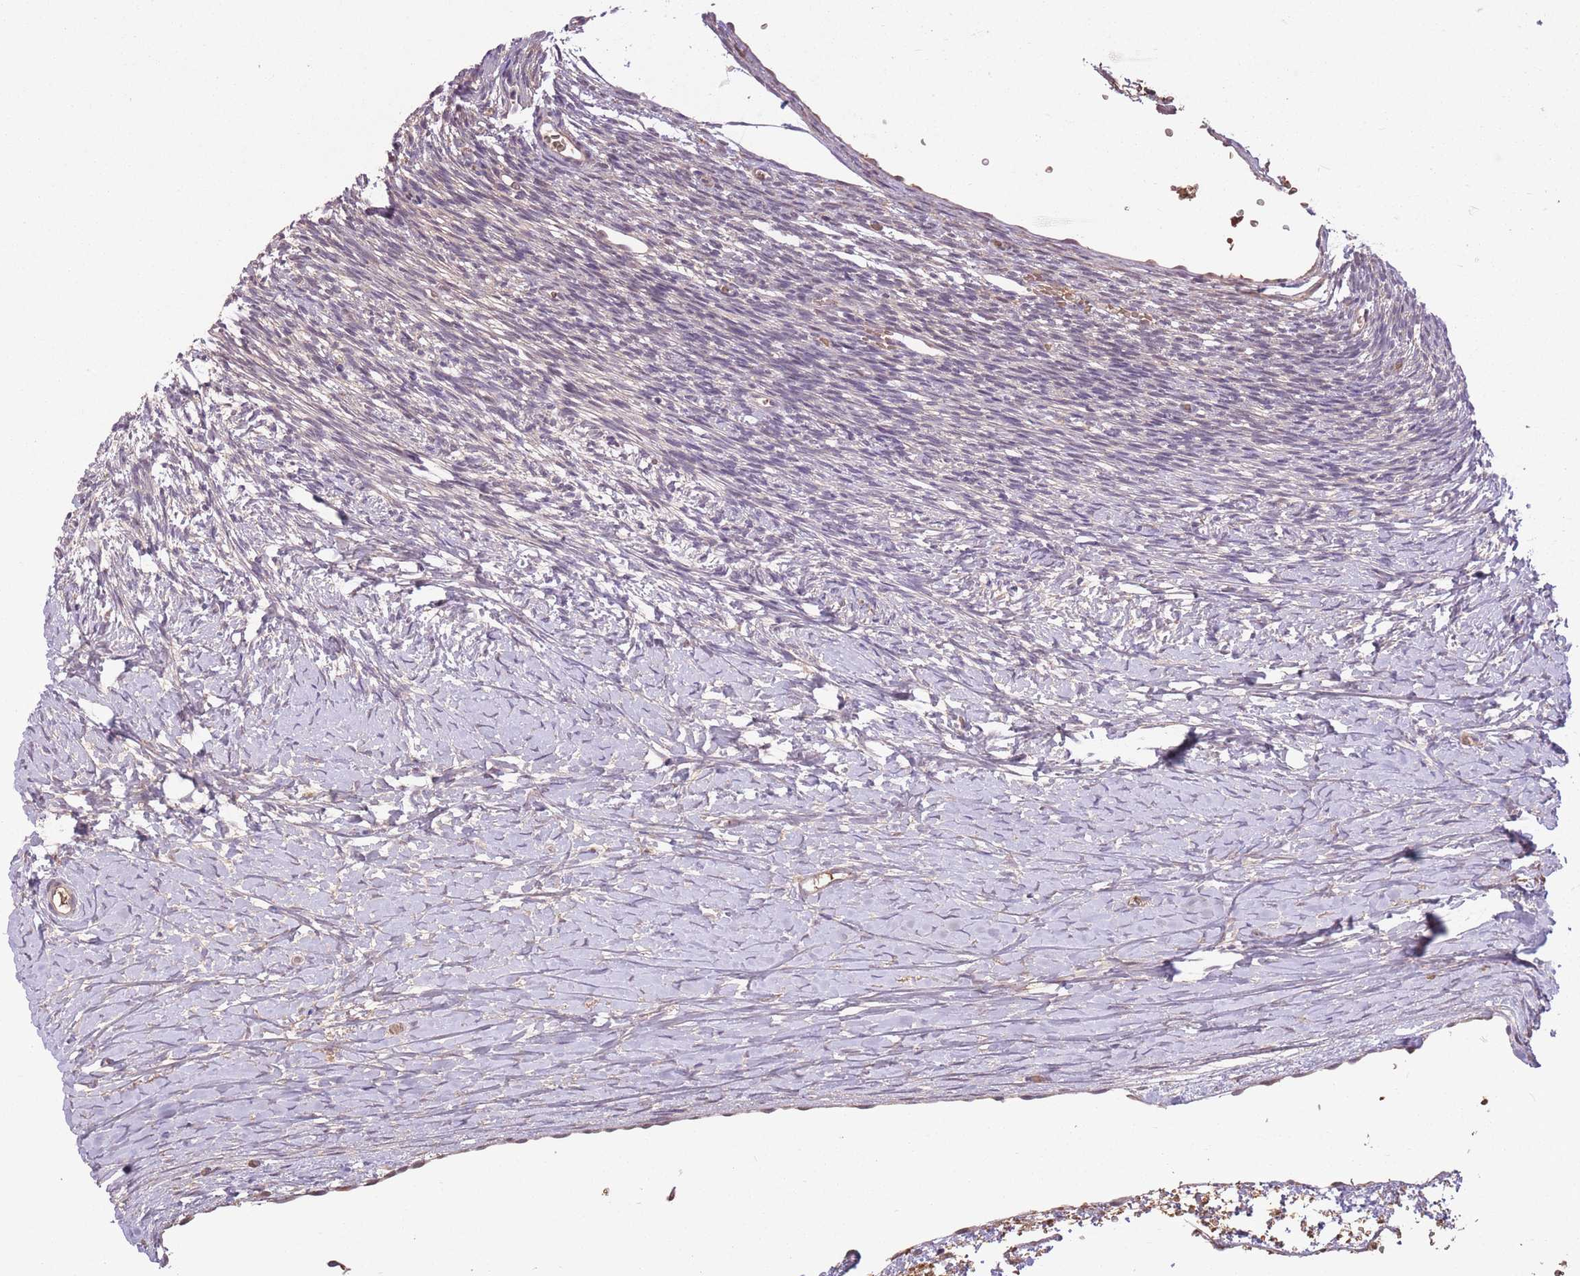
{"staining": {"intensity": "negative", "quantity": "none", "location": "none"}, "tissue": "ovary", "cell_type": "Ovarian stroma cells", "image_type": "normal", "snomed": [{"axis": "morphology", "description": "Normal tissue, NOS"}, {"axis": "topography", "description": "Ovary"}], "caption": "Immunohistochemical staining of benign human ovary demonstrates no significant positivity in ovarian stroma cells.", "gene": "POLR3F", "patient": {"sex": "female", "age": 39}}